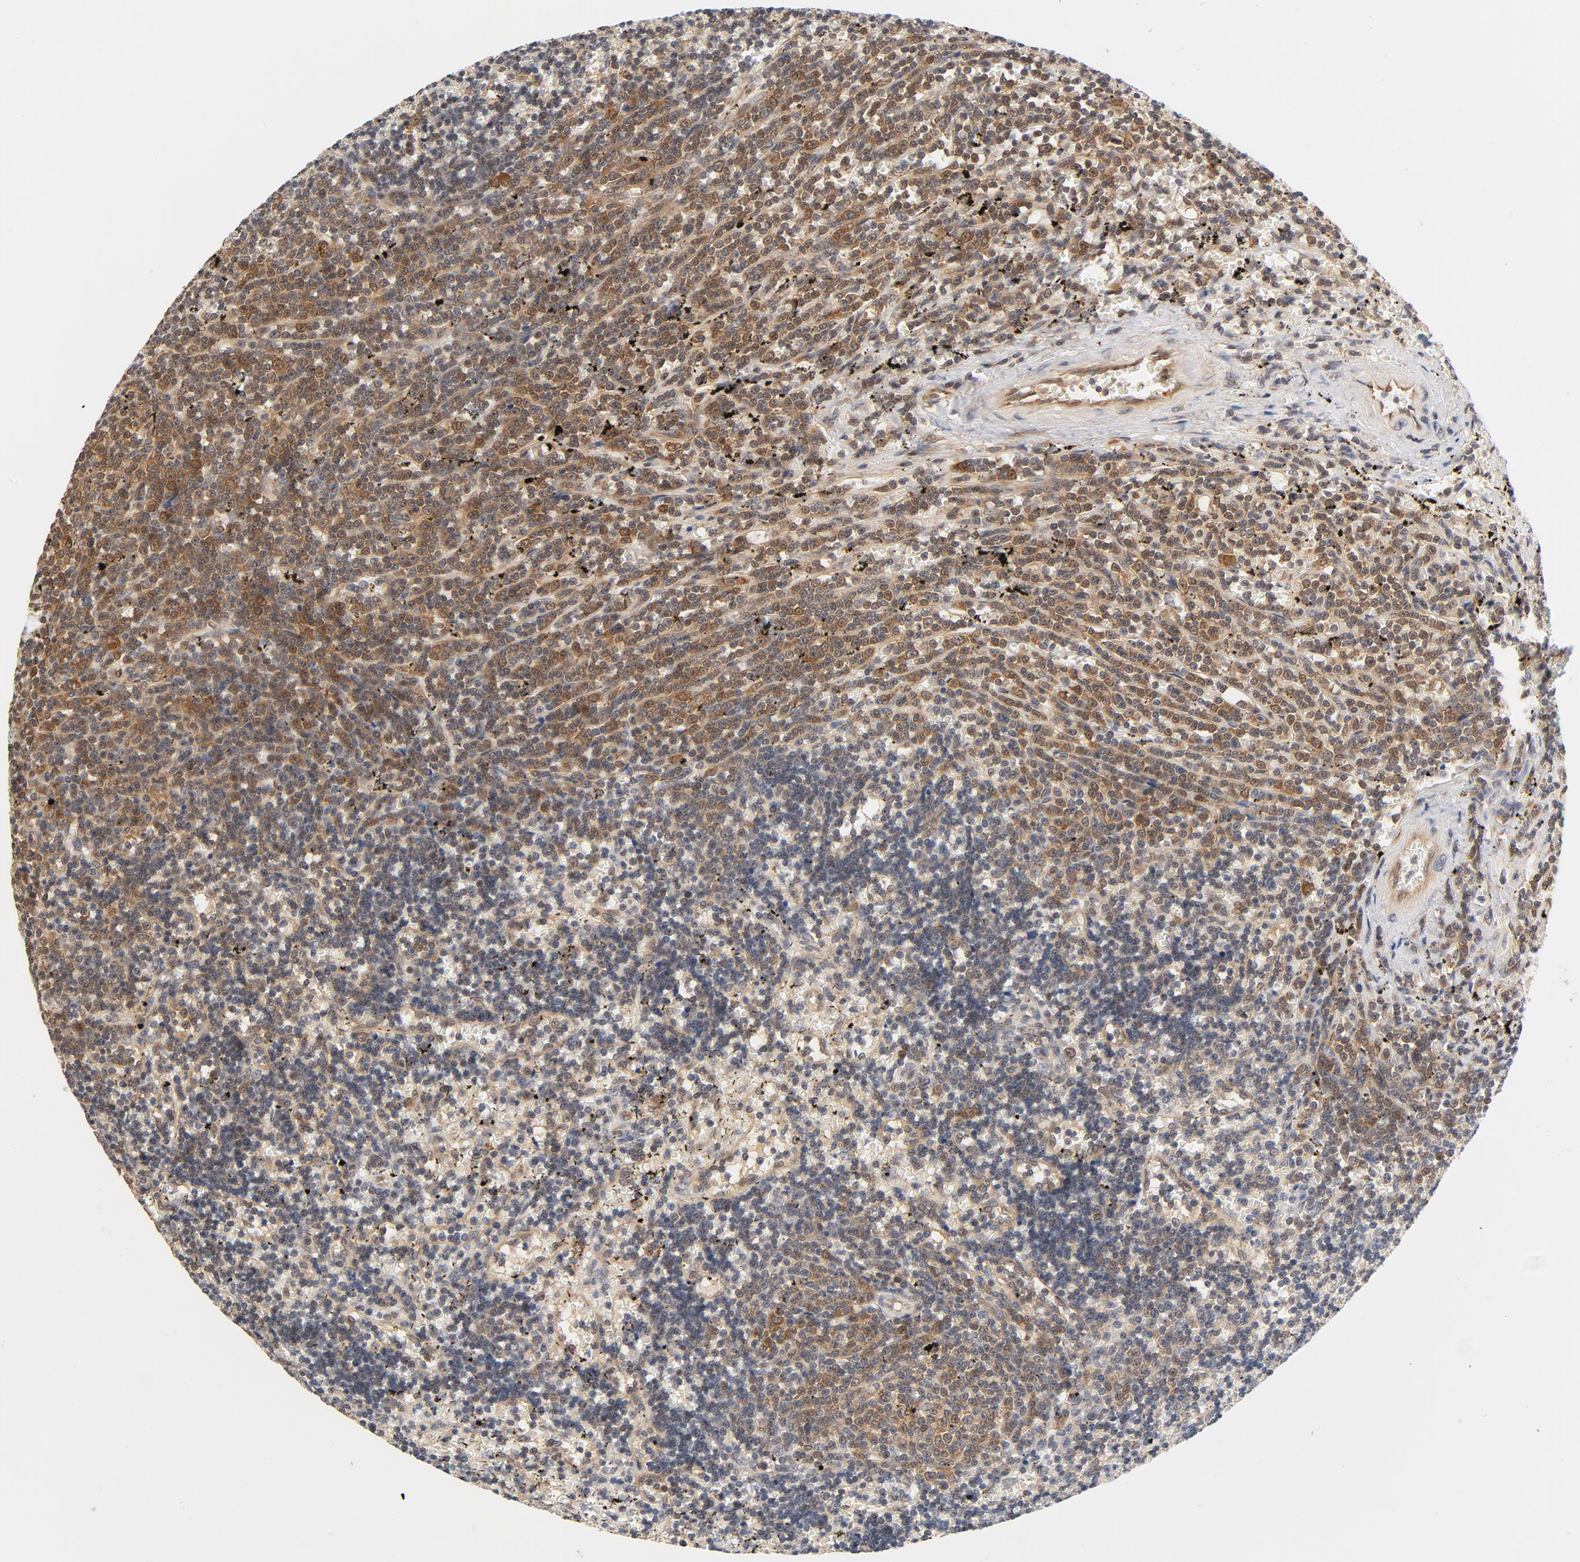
{"staining": {"intensity": "moderate", "quantity": "25%-75%", "location": "cytoplasmic/membranous,nuclear"}, "tissue": "lymphoma", "cell_type": "Tumor cells", "image_type": "cancer", "snomed": [{"axis": "morphology", "description": "Malignant lymphoma, non-Hodgkin's type, Low grade"}, {"axis": "topography", "description": "Spleen"}], "caption": "This is a photomicrograph of immunohistochemistry staining of lymphoma, which shows moderate expression in the cytoplasmic/membranous and nuclear of tumor cells.", "gene": "EIF4E", "patient": {"sex": "male", "age": 60}}